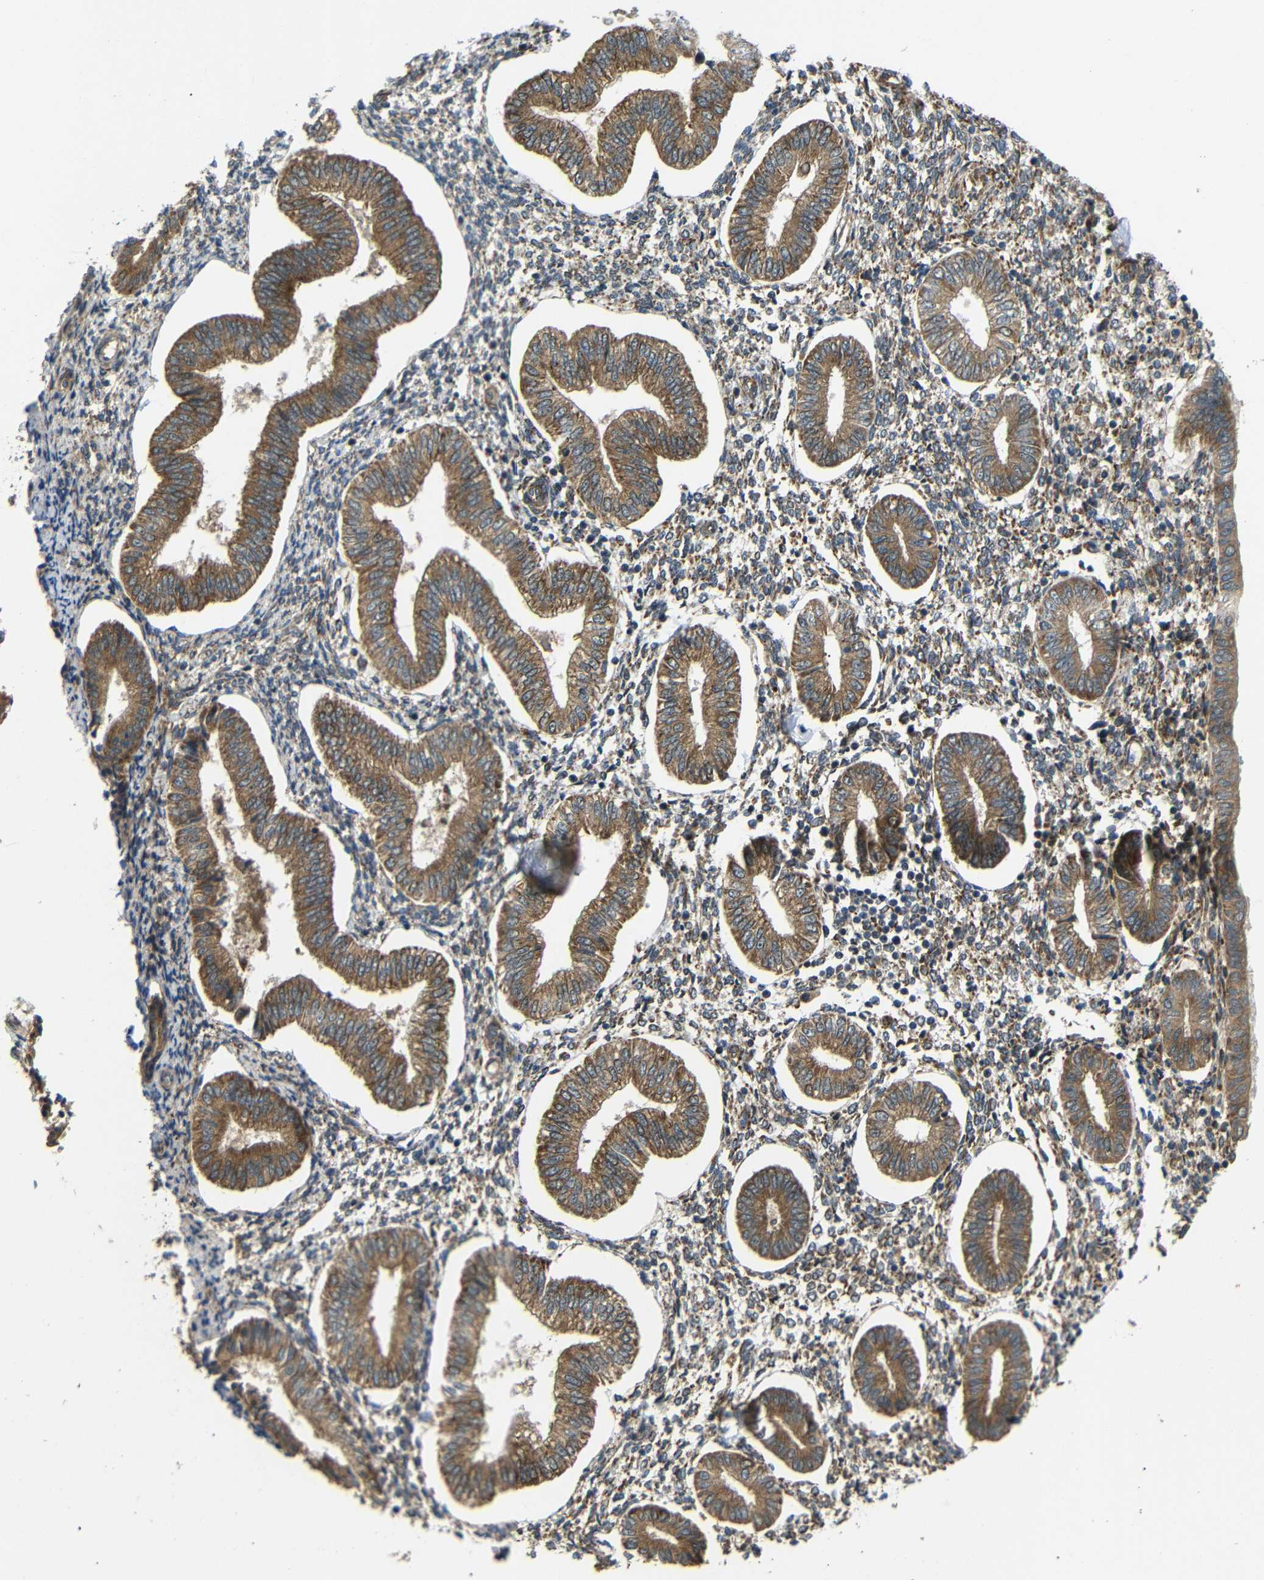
{"staining": {"intensity": "moderate", "quantity": ">75%", "location": "cytoplasmic/membranous"}, "tissue": "endometrium", "cell_type": "Cells in endometrial stroma", "image_type": "normal", "snomed": [{"axis": "morphology", "description": "Normal tissue, NOS"}, {"axis": "topography", "description": "Endometrium"}], "caption": "Brown immunohistochemical staining in unremarkable human endometrium exhibits moderate cytoplasmic/membranous expression in about >75% of cells in endometrial stroma. The protein is shown in brown color, while the nuclei are stained blue.", "gene": "KANK4", "patient": {"sex": "female", "age": 50}}